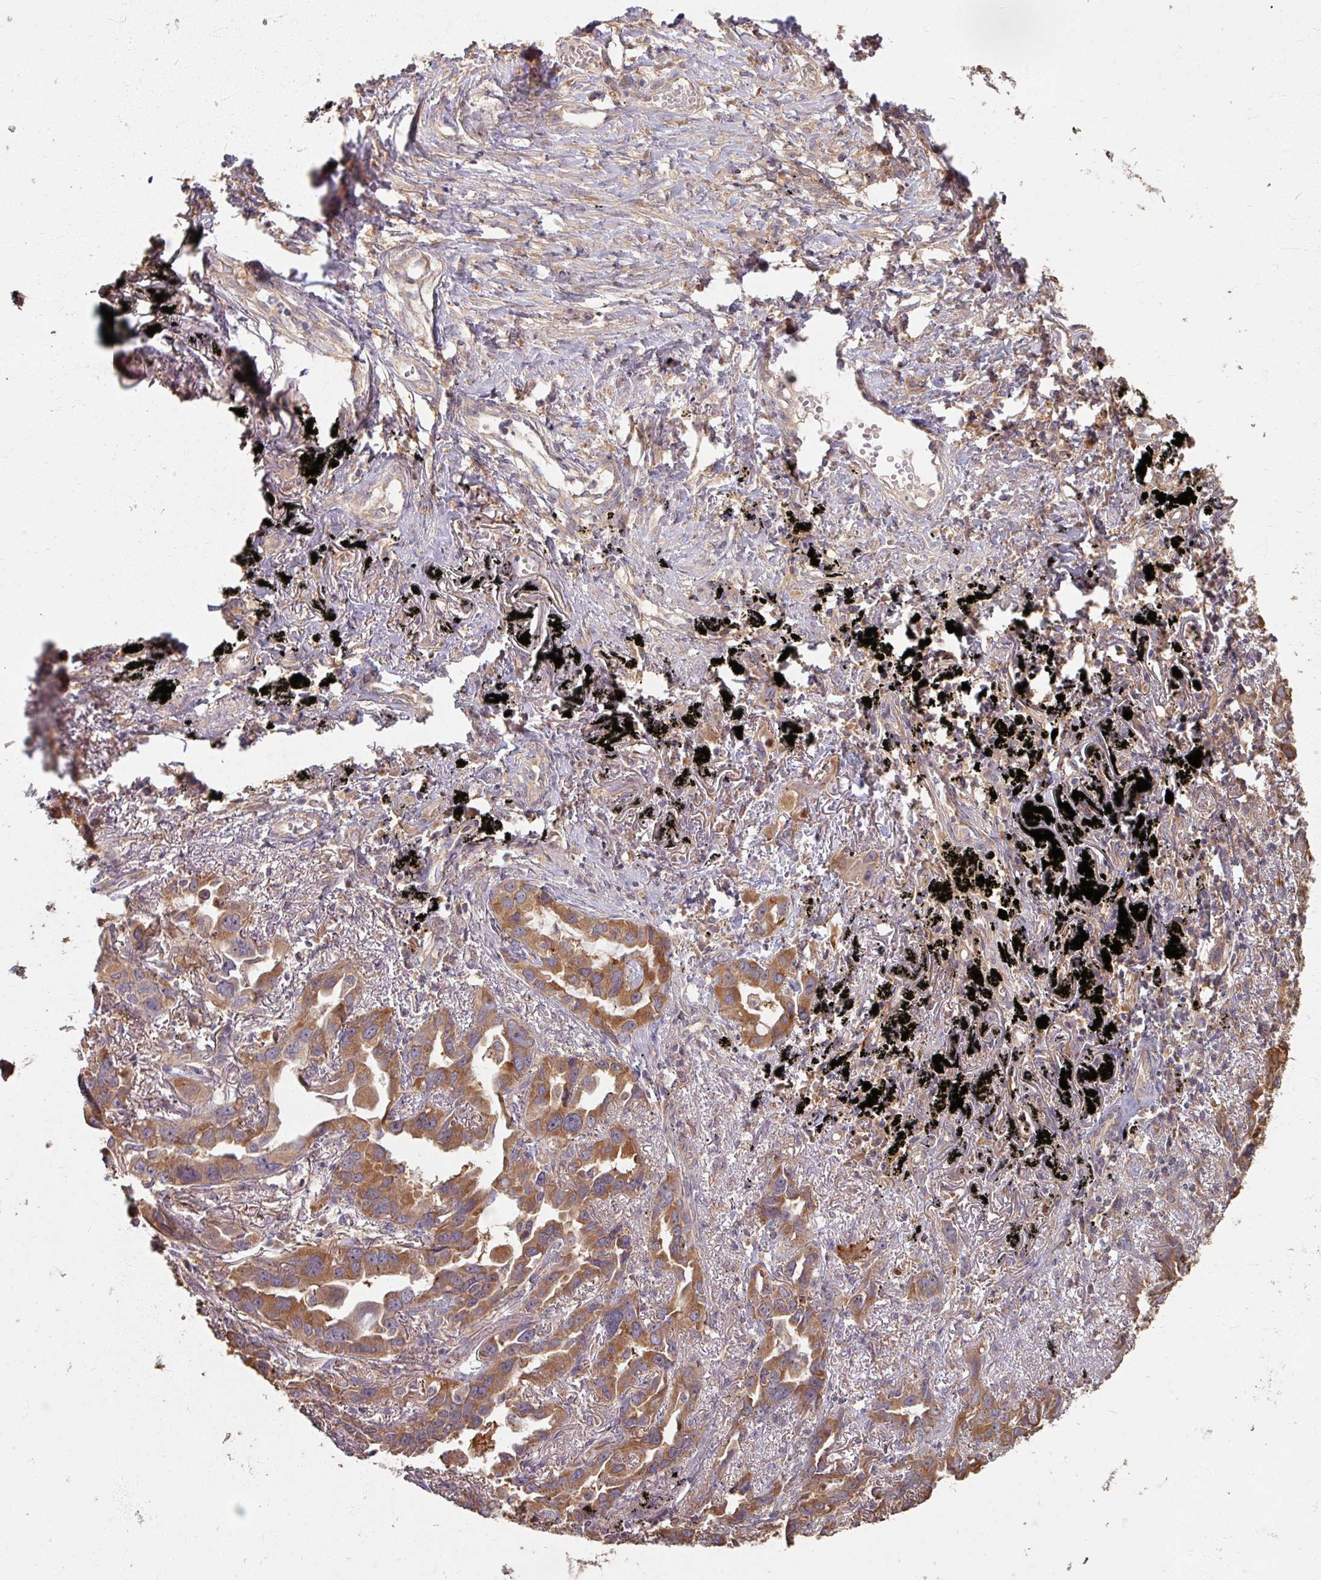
{"staining": {"intensity": "moderate", "quantity": ">75%", "location": "cytoplasmic/membranous"}, "tissue": "lung cancer", "cell_type": "Tumor cells", "image_type": "cancer", "snomed": [{"axis": "morphology", "description": "Adenocarcinoma, NOS"}, {"axis": "topography", "description": "Lung"}], "caption": "Adenocarcinoma (lung) stained with a brown dye demonstrates moderate cytoplasmic/membranous positive positivity in approximately >75% of tumor cells.", "gene": "CCDC68", "patient": {"sex": "male", "age": 67}}